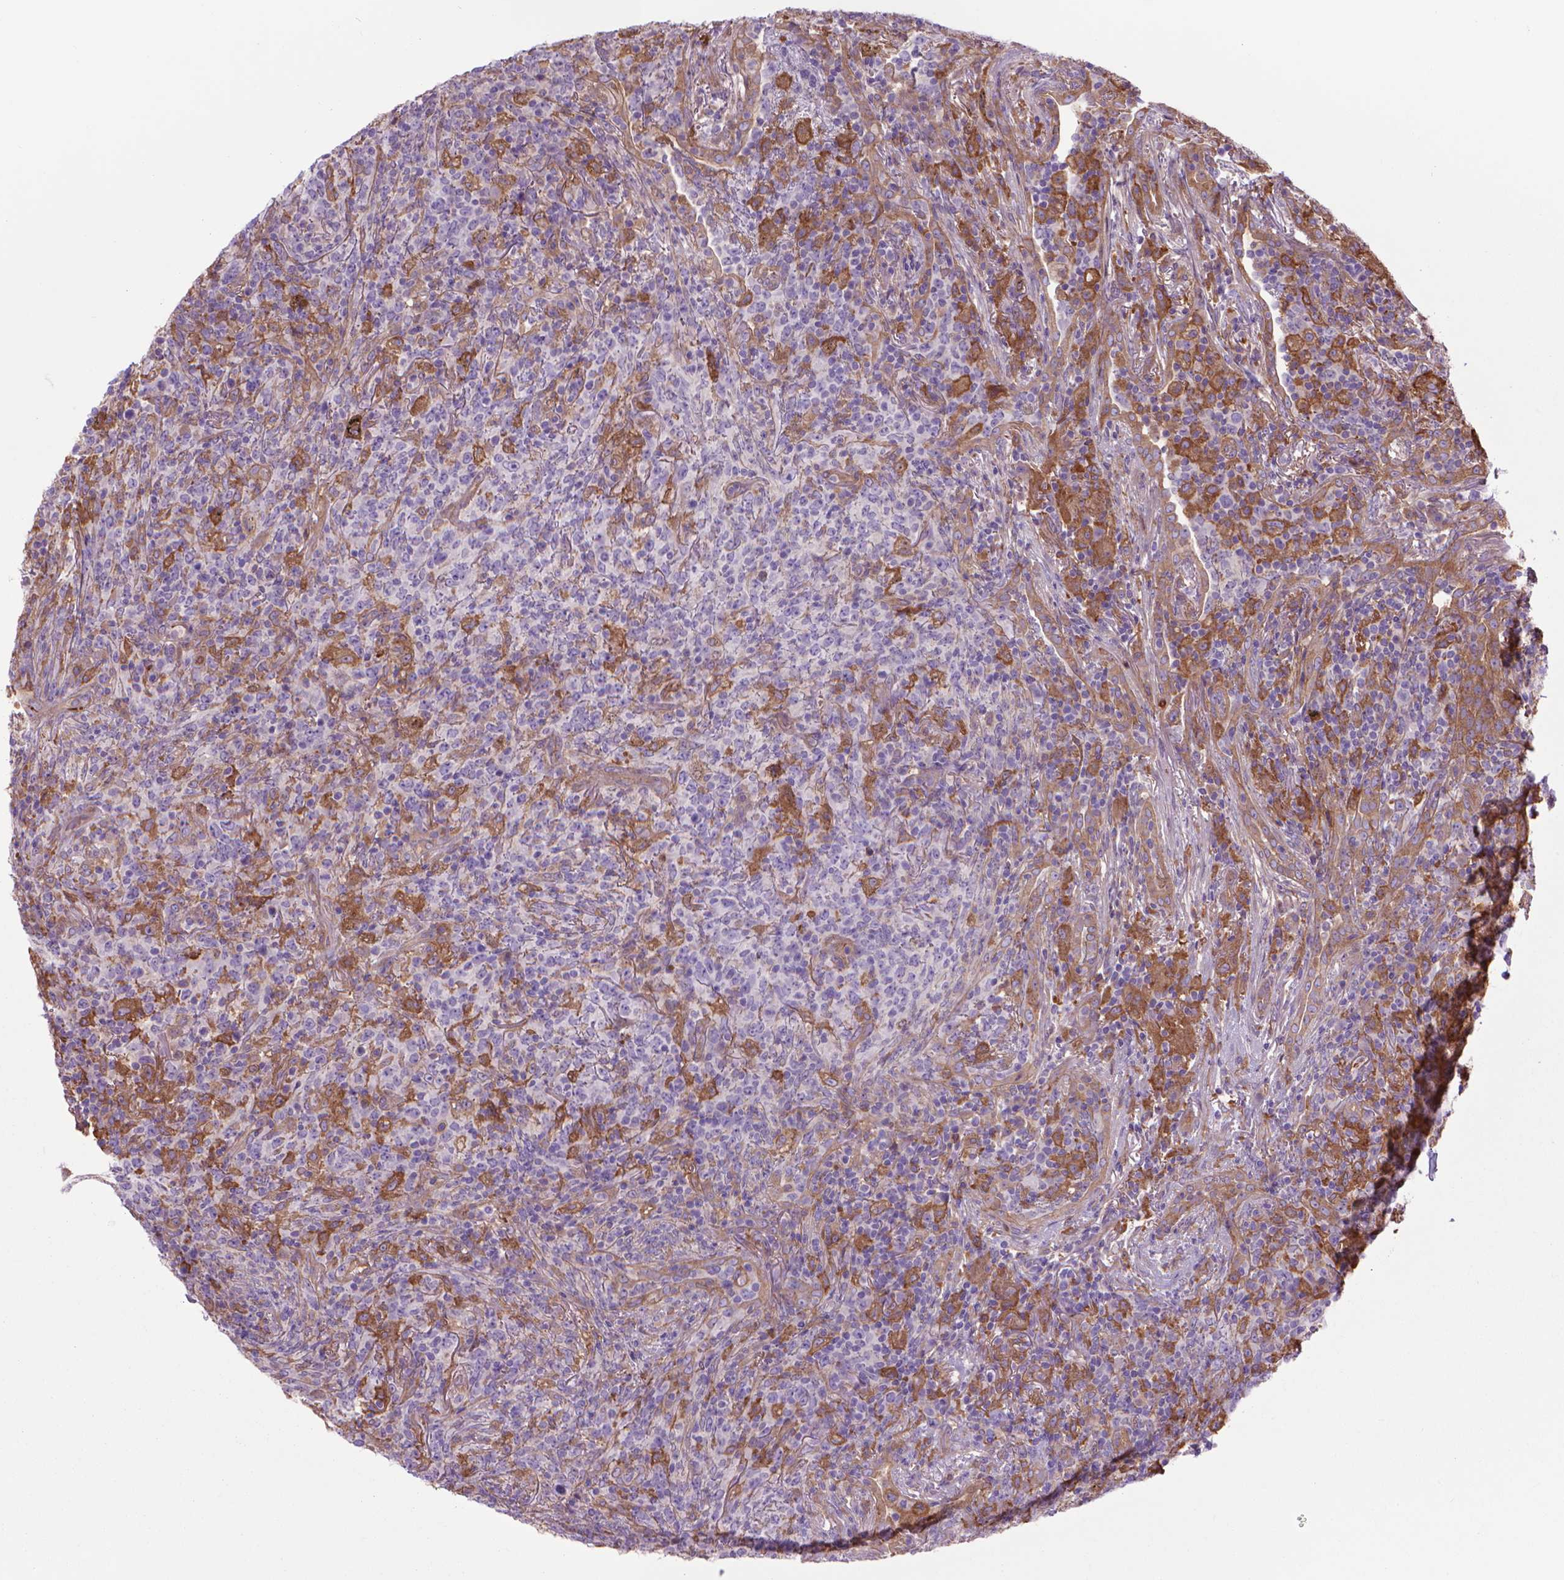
{"staining": {"intensity": "moderate", "quantity": "<25%", "location": "cytoplasmic/membranous"}, "tissue": "lymphoma", "cell_type": "Tumor cells", "image_type": "cancer", "snomed": [{"axis": "morphology", "description": "Malignant lymphoma, non-Hodgkin's type, High grade"}, {"axis": "topography", "description": "Lung"}], "caption": "High-power microscopy captured an IHC micrograph of high-grade malignant lymphoma, non-Hodgkin's type, revealing moderate cytoplasmic/membranous expression in approximately <25% of tumor cells.", "gene": "CORO1B", "patient": {"sex": "male", "age": 79}}